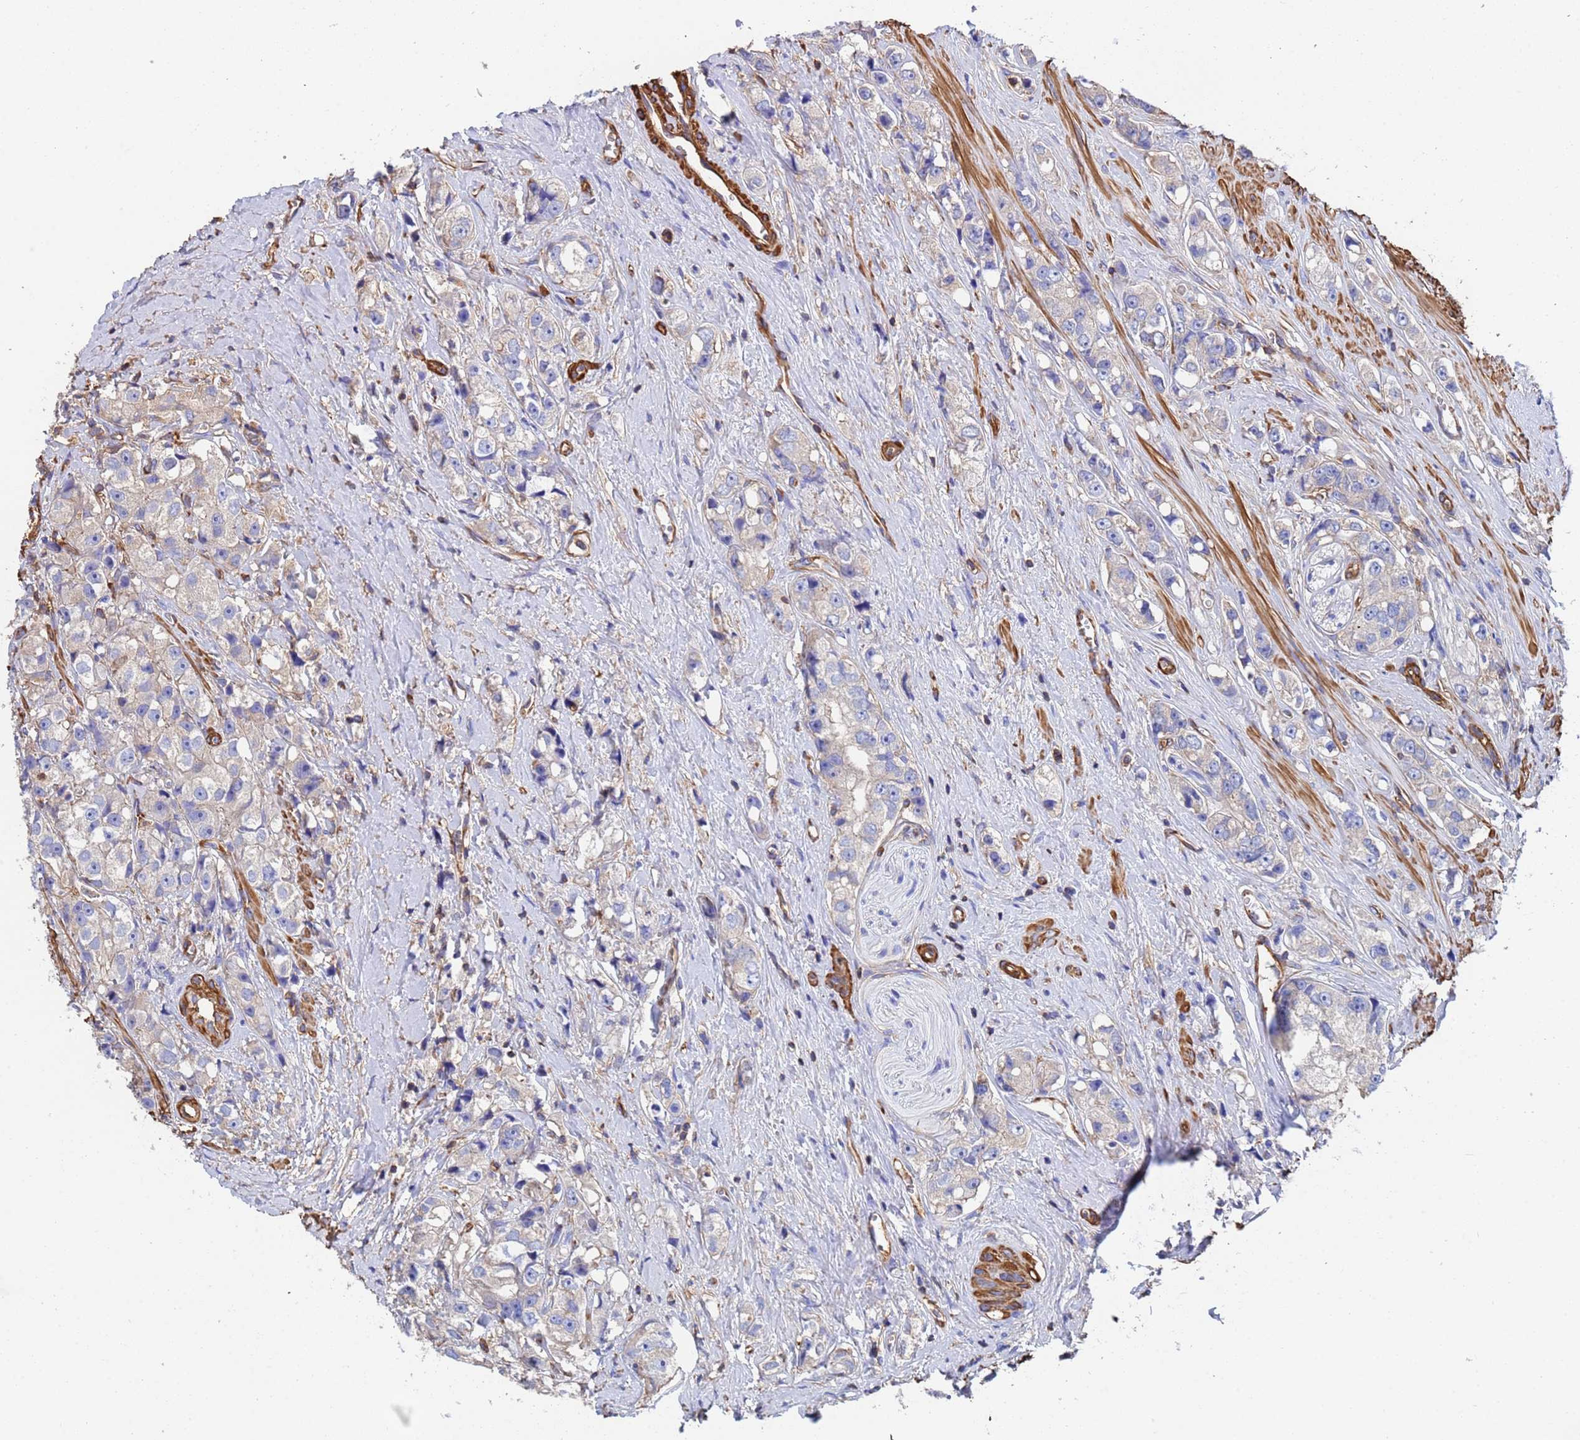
{"staining": {"intensity": "weak", "quantity": "<25%", "location": "cytoplasmic/membranous"}, "tissue": "prostate cancer", "cell_type": "Tumor cells", "image_type": "cancer", "snomed": [{"axis": "morphology", "description": "Adenocarcinoma, High grade"}, {"axis": "topography", "description": "Prostate"}], "caption": "Human prostate cancer (high-grade adenocarcinoma) stained for a protein using immunohistochemistry reveals no staining in tumor cells.", "gene": "MYL12A", "patient": {"sex": "male", "age": 74}}